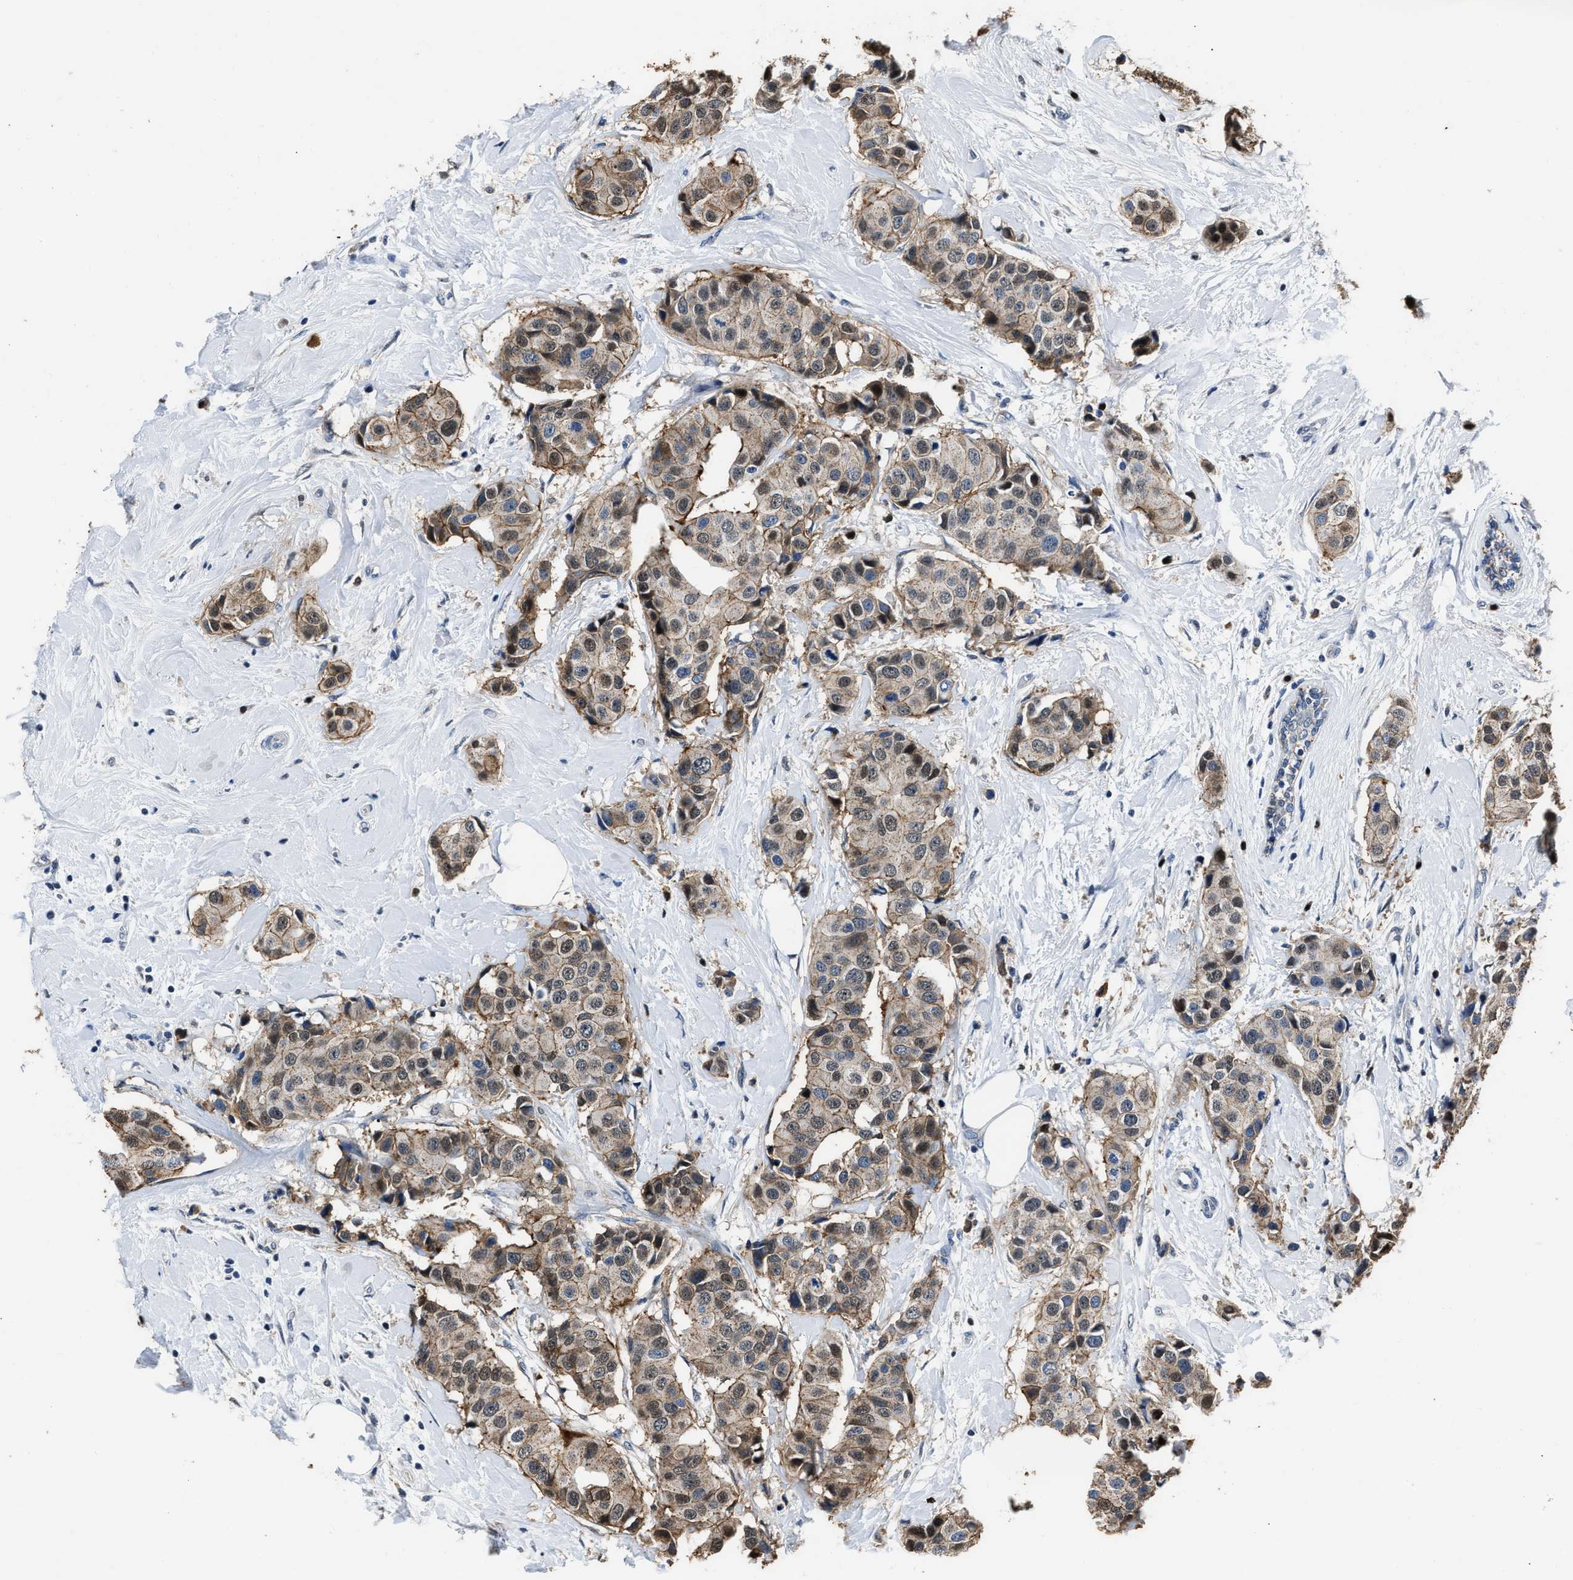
{"staining": {"intensity": "weak", "quantity": ">75%", "location": "cytoplasmic/membranous"}, "tissue": "breast cancer", "cell_type": "Tumor cells", "image_type": "cancer", "snomed": [{"axis": "morphology", "description": "Normal tissue, NOS"}, {"axis": "morphology", "description": "Duct carcinoma"}, {"axis": "topography", "description": "Breast"}], "caption": "An immunohistochemistry photomicrograph of tumor tissue is shown. Protein staining in brown shows weak cytoplasmic/membranous positivity in intraductal carcinoma (breast) within tumor cells. The protein is stained brown, and the nuclei are stained in blue (DAB (3,3'-diaminobenzidine) IHC with brightfield microscopy, high magnification).", "gene": "NSUN5", "patient": {"sex": "female", "age": 39}}